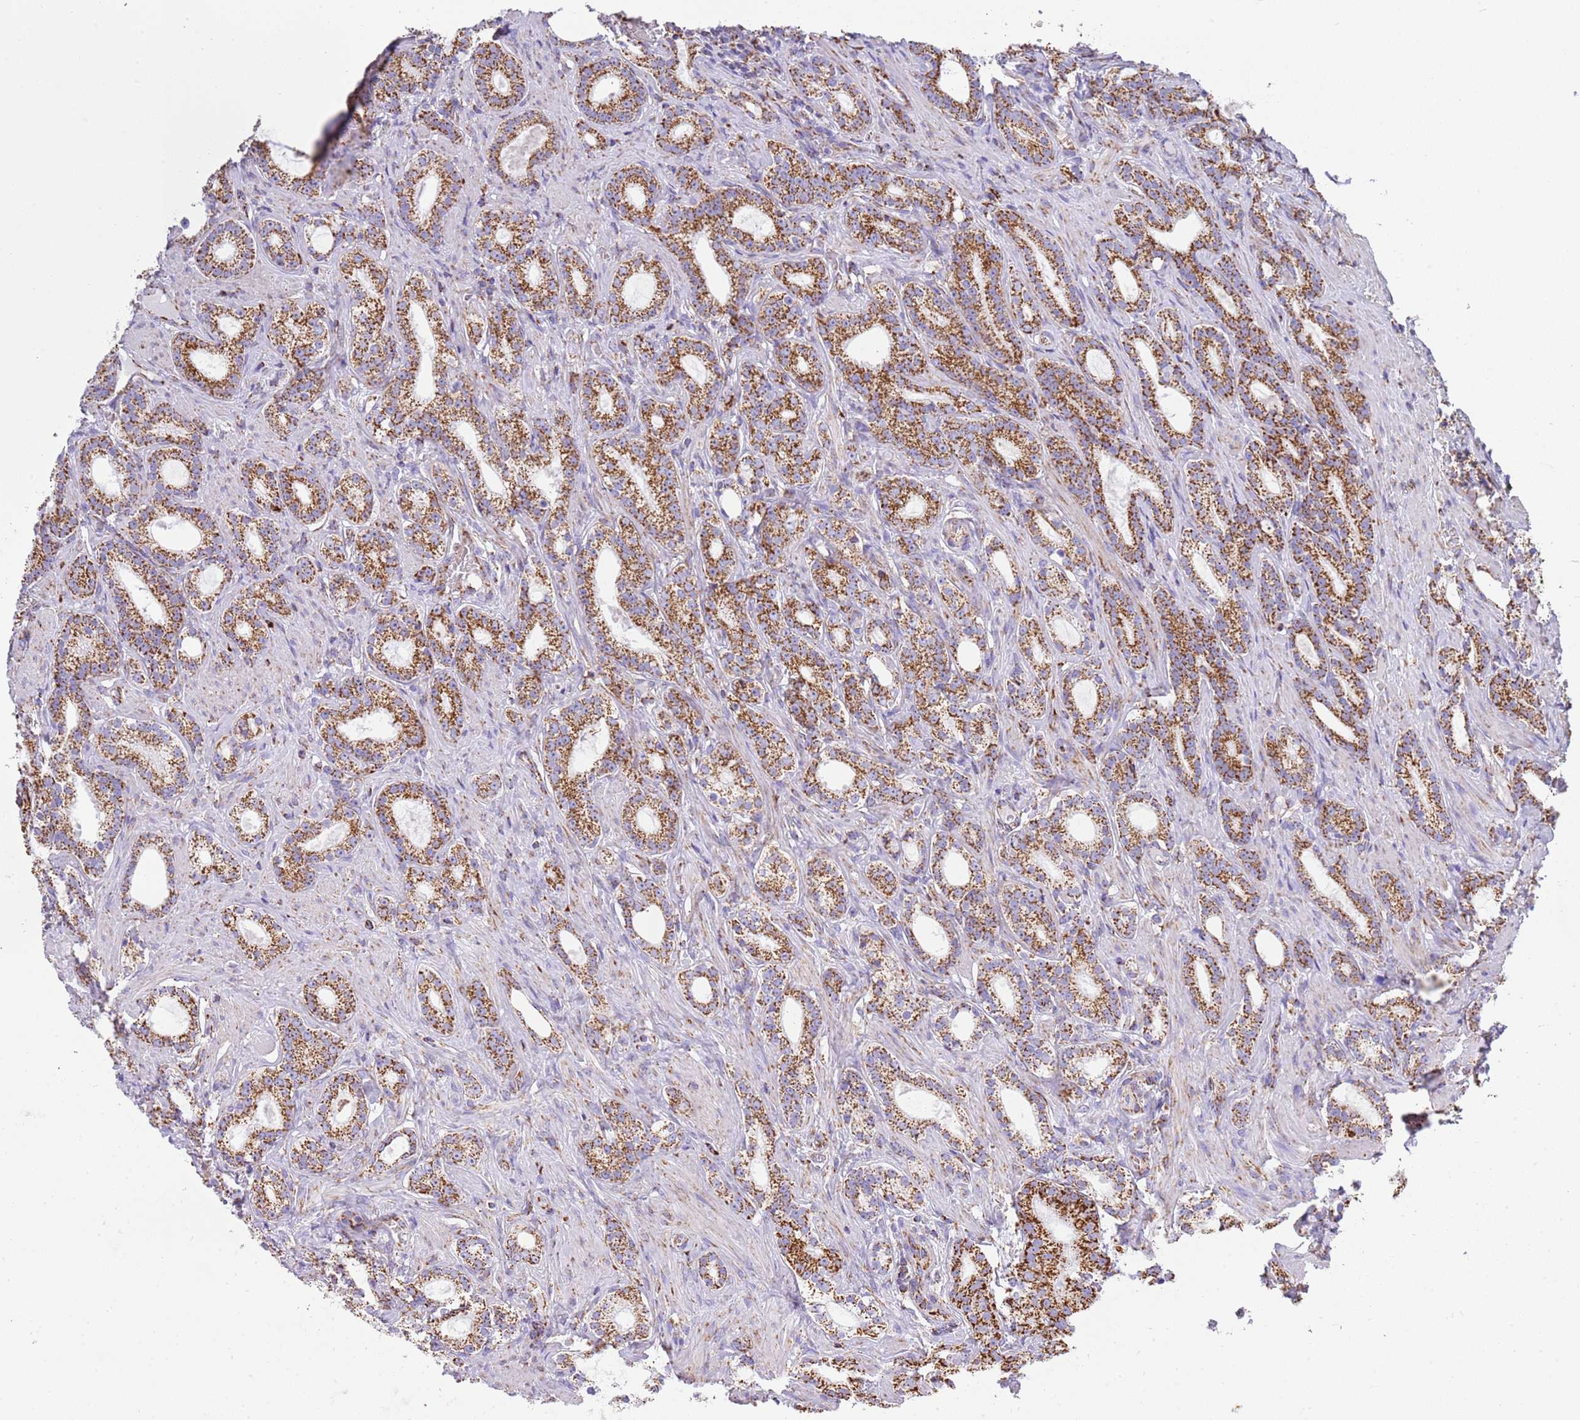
{"staining": {"intensity": "strong", "quantity": ">75%", "location": "cytoplasmic/membranous"}, "tissue": "prostate cancer", "cell_type": "Tumor cells", "image_type": "cancer", "snomed": [{"axis": "morphology", "description": "Adenocarcinoma, Low grade"}, {"axis": "topography", "description": "Prostate"}], "caption": "Tumor cells display high levels of strong cytoplasmic/membranous expression in about >75% of cells in adenocarcinoma (low-grade) (prostate).", "gene": "SUCLG2", "patient": {"sex": "male", "age": 71}}